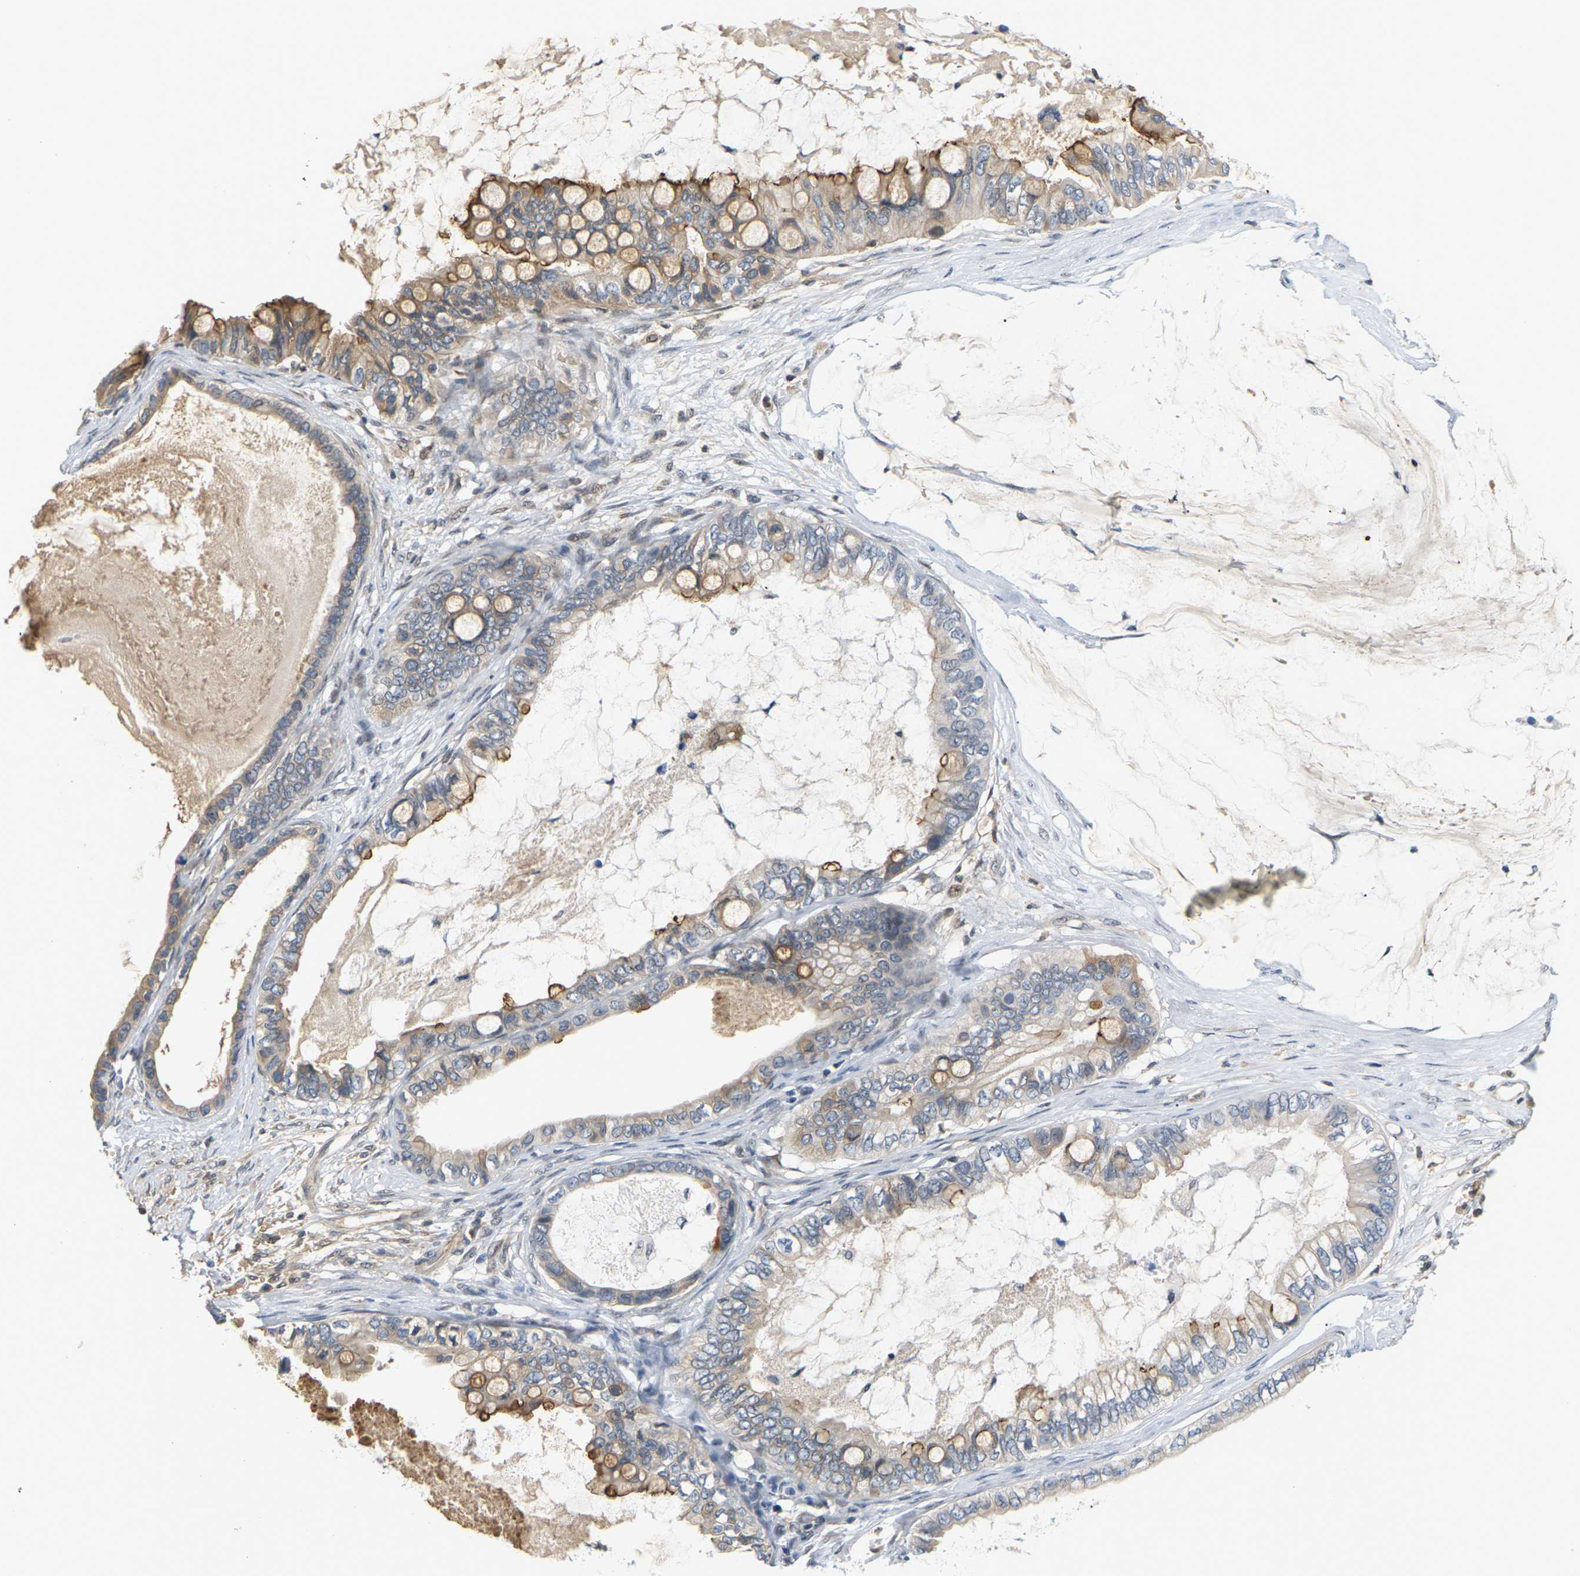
{"staining": {"intensity": "moderate", "quantity": ">75%", "location": "cytoplasmic/membranous"}, "tissue": "ovarian cancer", "cell_type": "Tumor cells", "image_type": "cancer", "snomed": [{"axis": "morphology", "description": "Cystadenocarcinoma, mucinous, NOS"}, {"axis": "topography", "description": "Ovary"}], "caption": "Mucinous cystadenocarcinoma (ovarian) stained with DAB (3,3'-diaminobenzidine) IHC displays medium levels of moderate cytoplasmic/membranous staining in about >75% of tumor cells. The staining was performed using DAB, with brown indicating positive protein expression. Nuclei are stained blue with hematoxylin.", "gene": "PKP2", "patient": {"sex": "female", "age": 80}}